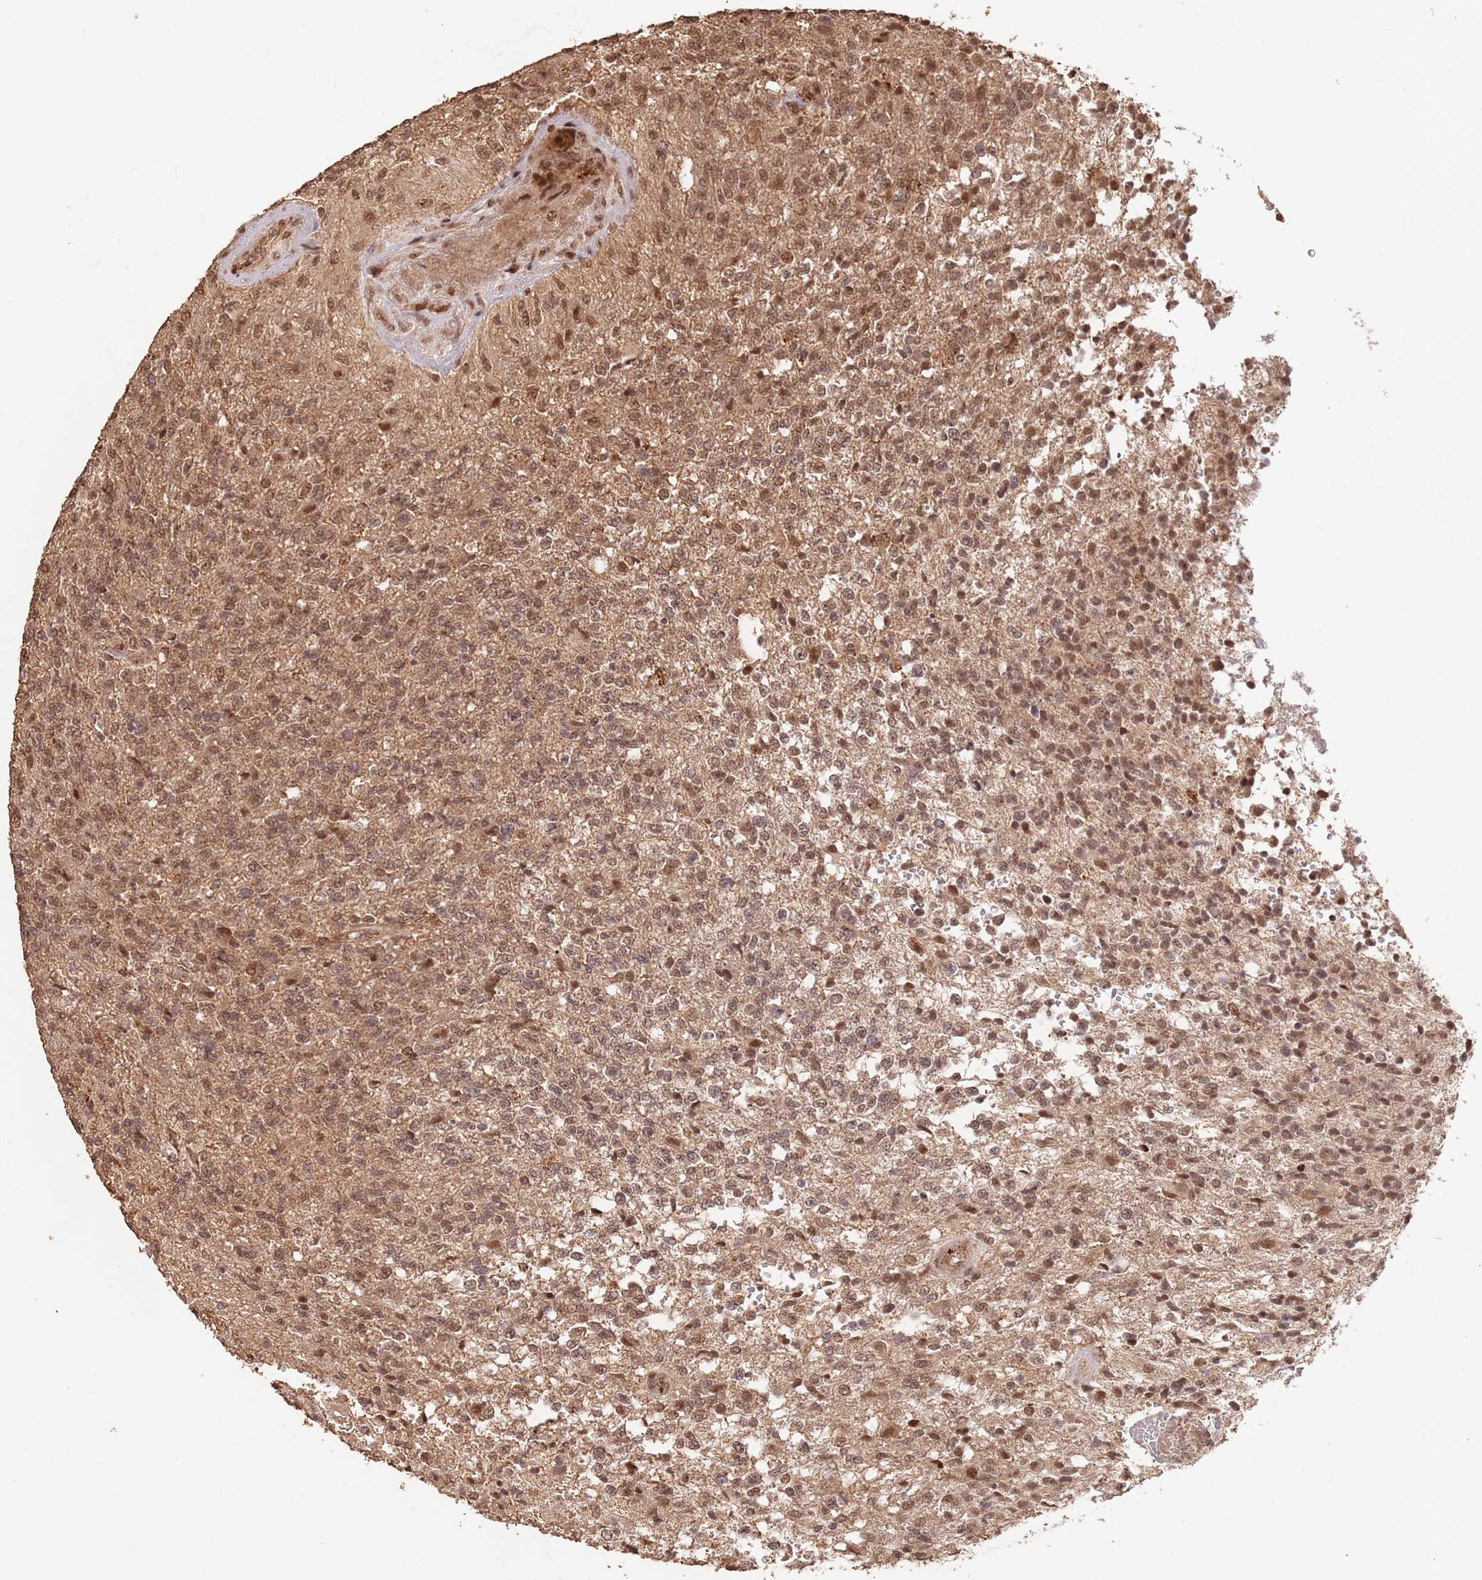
{"staining": {"intensity": "moderate", "quantity": ">75%", "location": "nuclear"}, "tissue": "glioma", "cell_type": "Tumor cells", "image_type": "cancer", "snomed": [{"axis": "morphology", "description": "Glioma, malignant, High grade"}, {"axis": "topography", "description": "Brain"}], "caption": "Immunohistochemistry (IHC) staining of glioma, which displays medium levels of moderate nuclear positivity in approximately >75% of tumor cells indicating moderate nuclear protein positivity. The staining was performed using DAB (brown) for protein detection and nuclei were counterstained in hematoxylin (blue).", "gene": "RFXANK", "patient": {"sex": "male", "age": 56}}